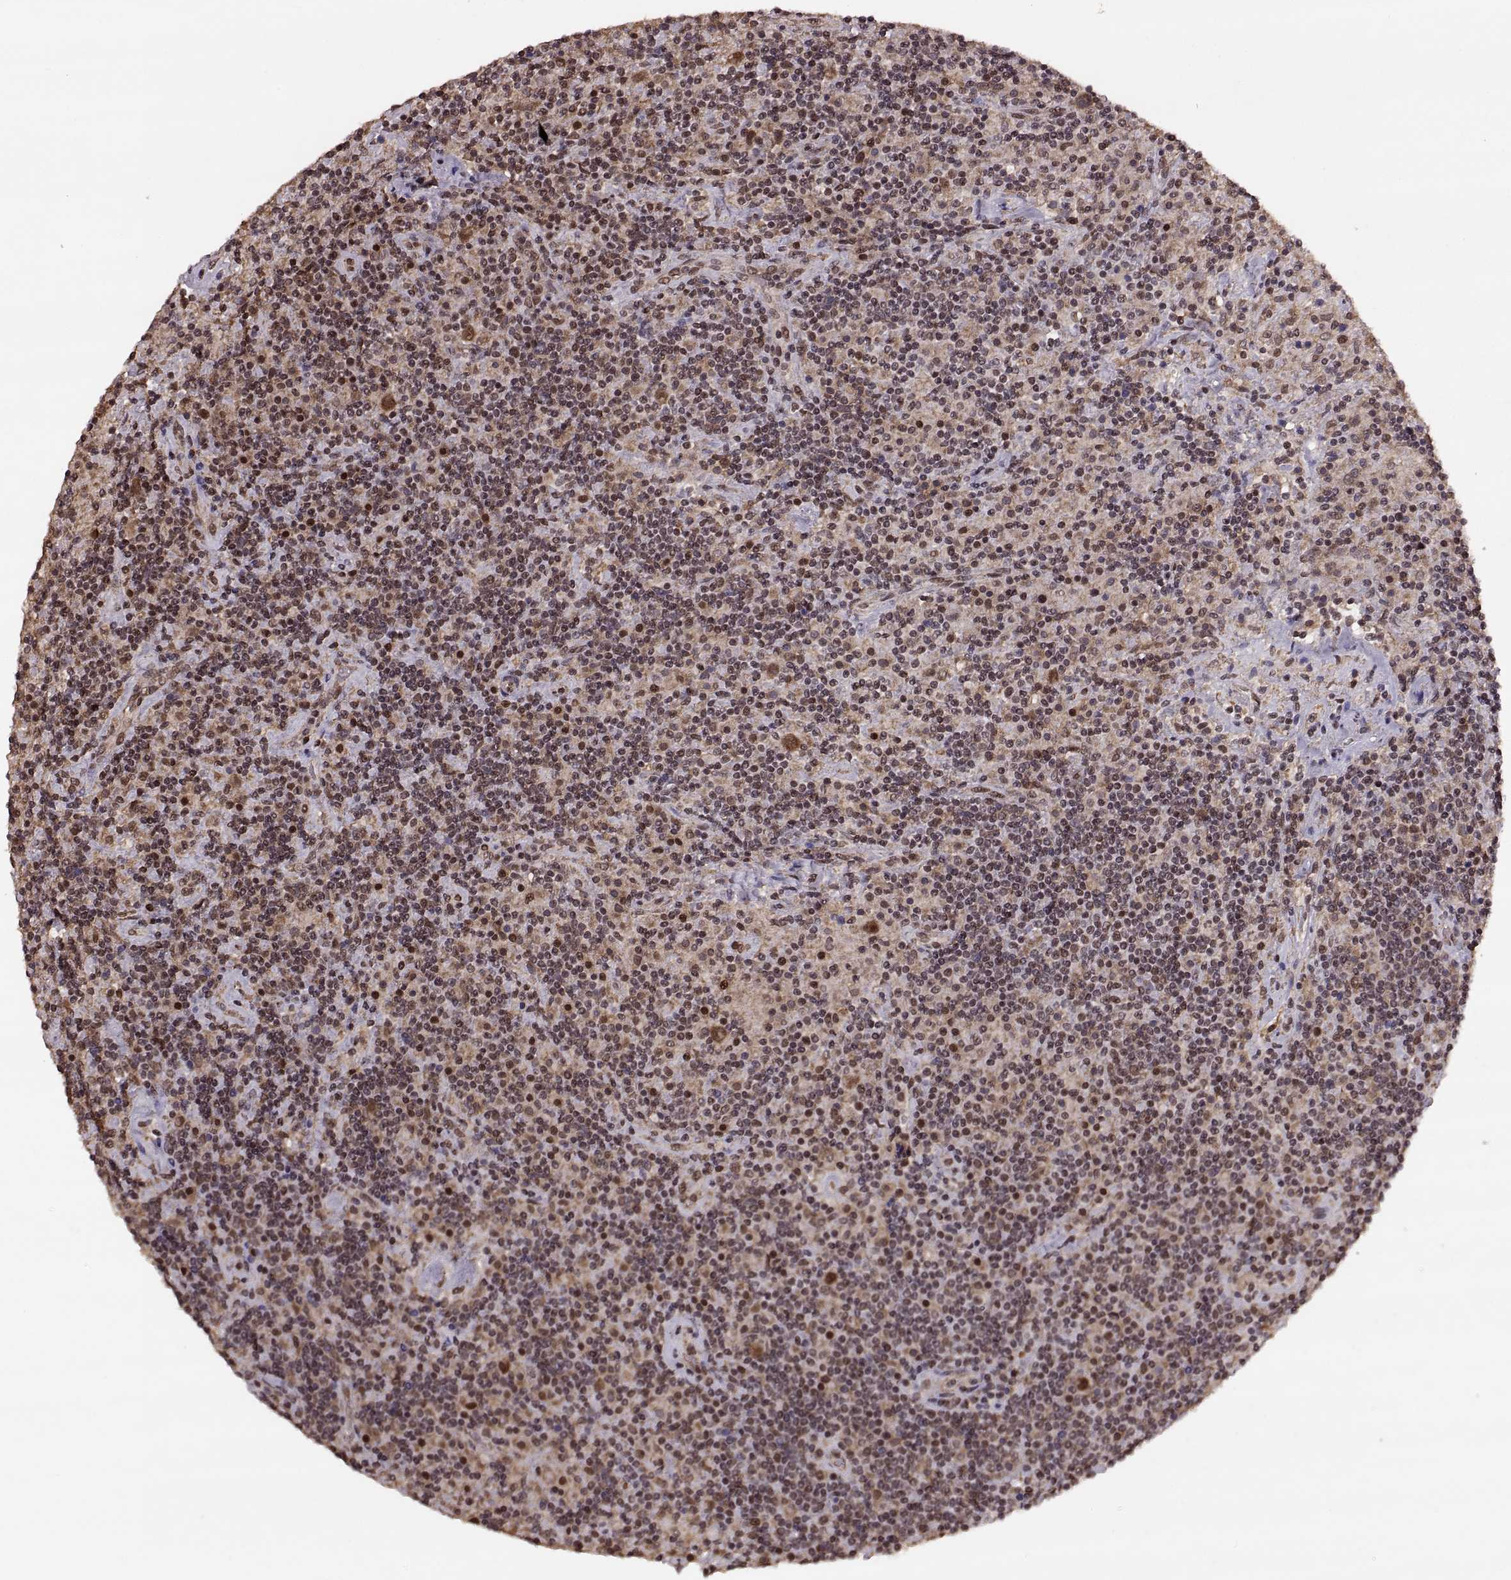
{"staining": {"intensity": "moderate", "quantity": ">75%", "location": "nuclear"}, "tissue": "lymphoma", "cell_type": "Tumor cells", "image_type": "cancer", "snomed": [{"axis": "morphology", "description": "Hodgkin's disease, NOS"}, {"axis": "topography", "description": "Lymph node"}], "caption": "Lymphoma stained for a protein (brown) exhibits moderate nuclear positive staining in approximately >75% of tumor cells.", "gene": "RFT1", "patient": {"sex": "male", "age": 70}}